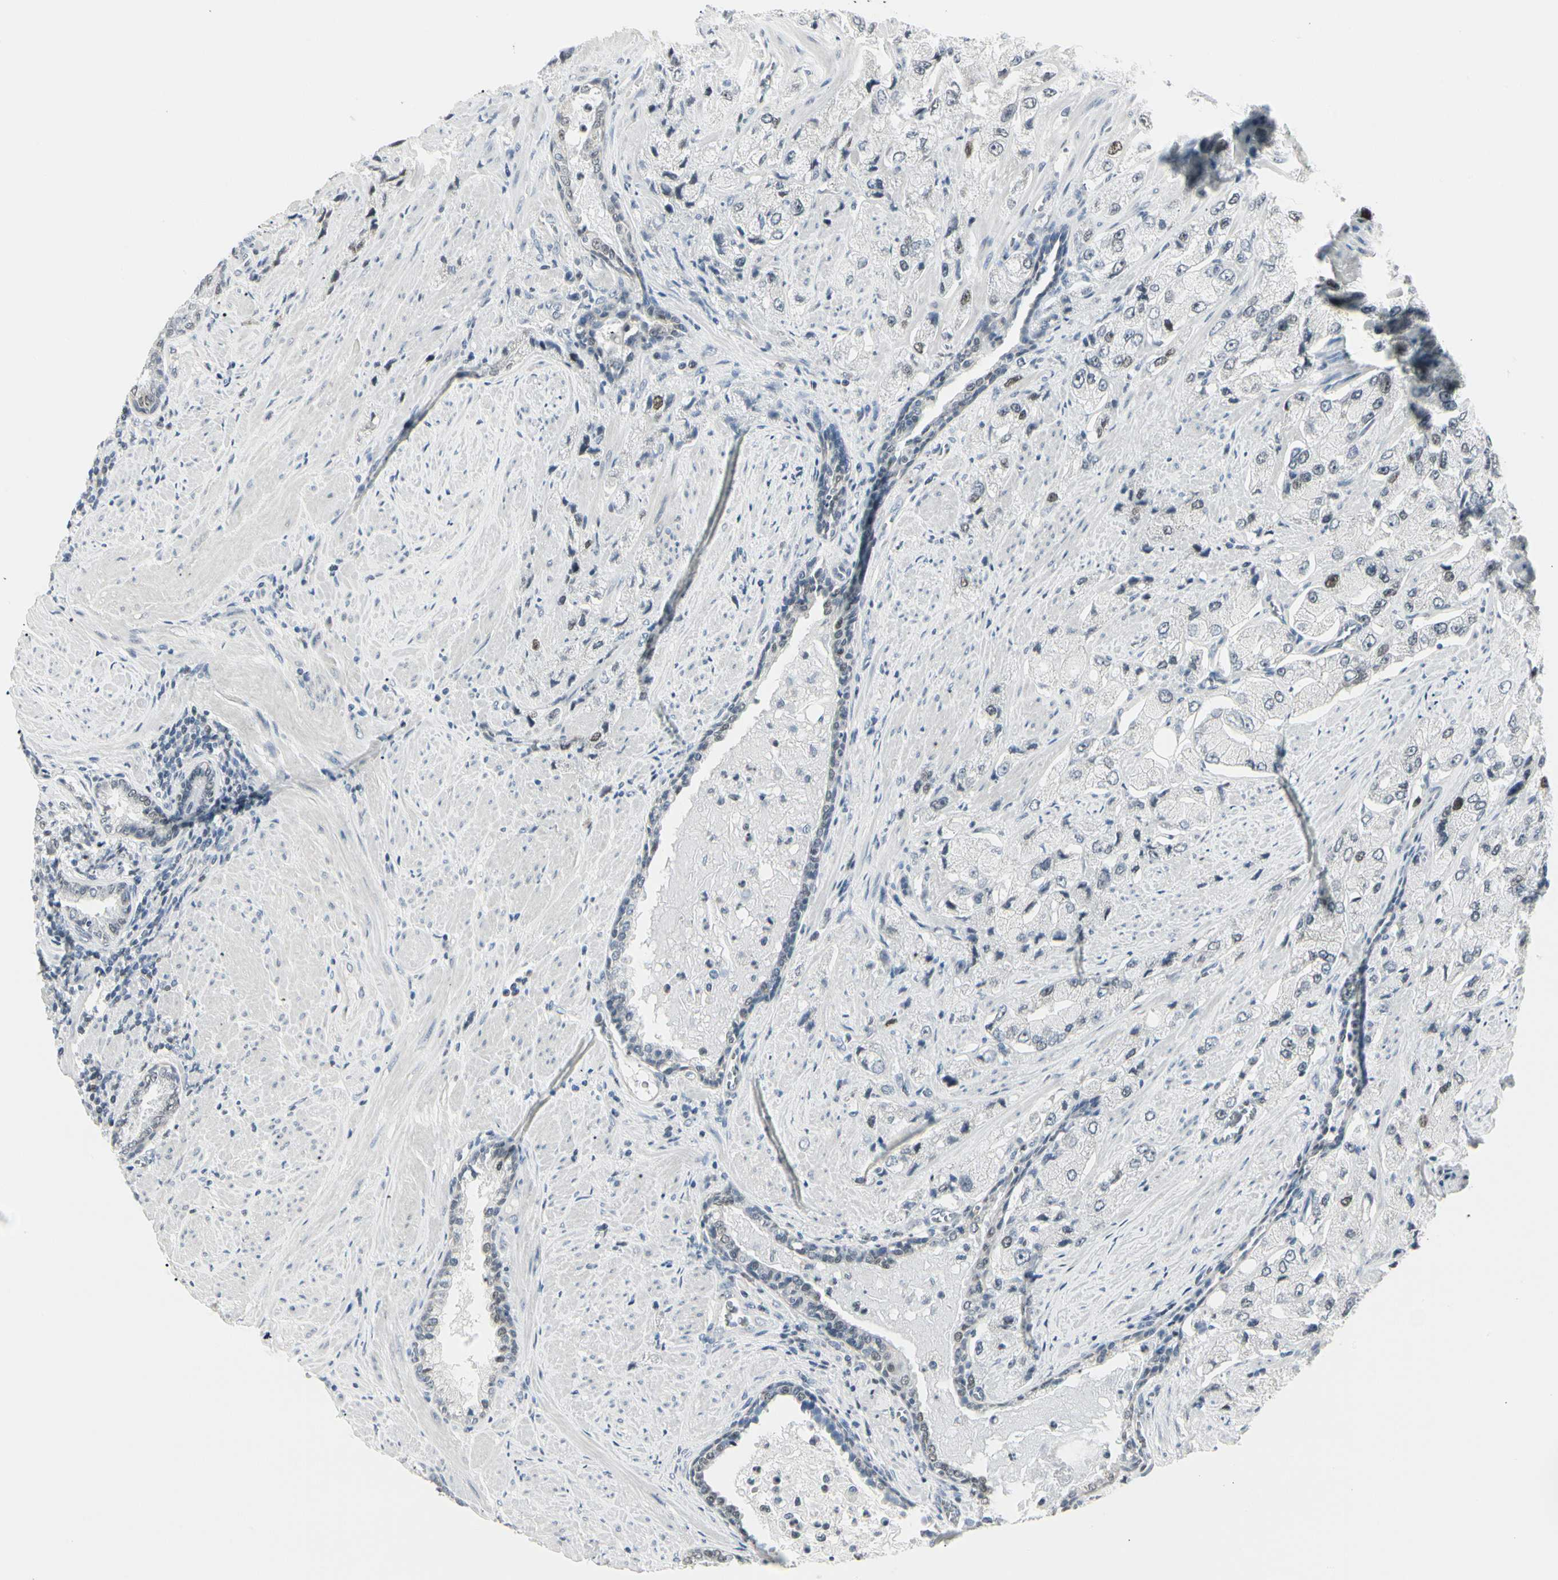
{"staining": {"intensity": "moderate", "quantity": "<25%", "location": "nuclear"}, "tissue": "prostate cancer", "cell_type": "Tumor cells", "image_type": "cancer", "snomed": [{"axis": "morphology", "description": "Adenocarcinoma, High grade"}, {"axis": "topography", "description": "Prostate"}], "caption": "A histopathology image of prostate cancer stained for a protein shows moderate nuclear brown staining in tumor cells. The staining was performed using DAB (3,3'-diaminobenzidine), with brown indicating positive protein expression. Nuclei are stained blue with hematoxylin.", "gene": "ZBTB7B", "patient": {"sex": "male", "age": 58}}